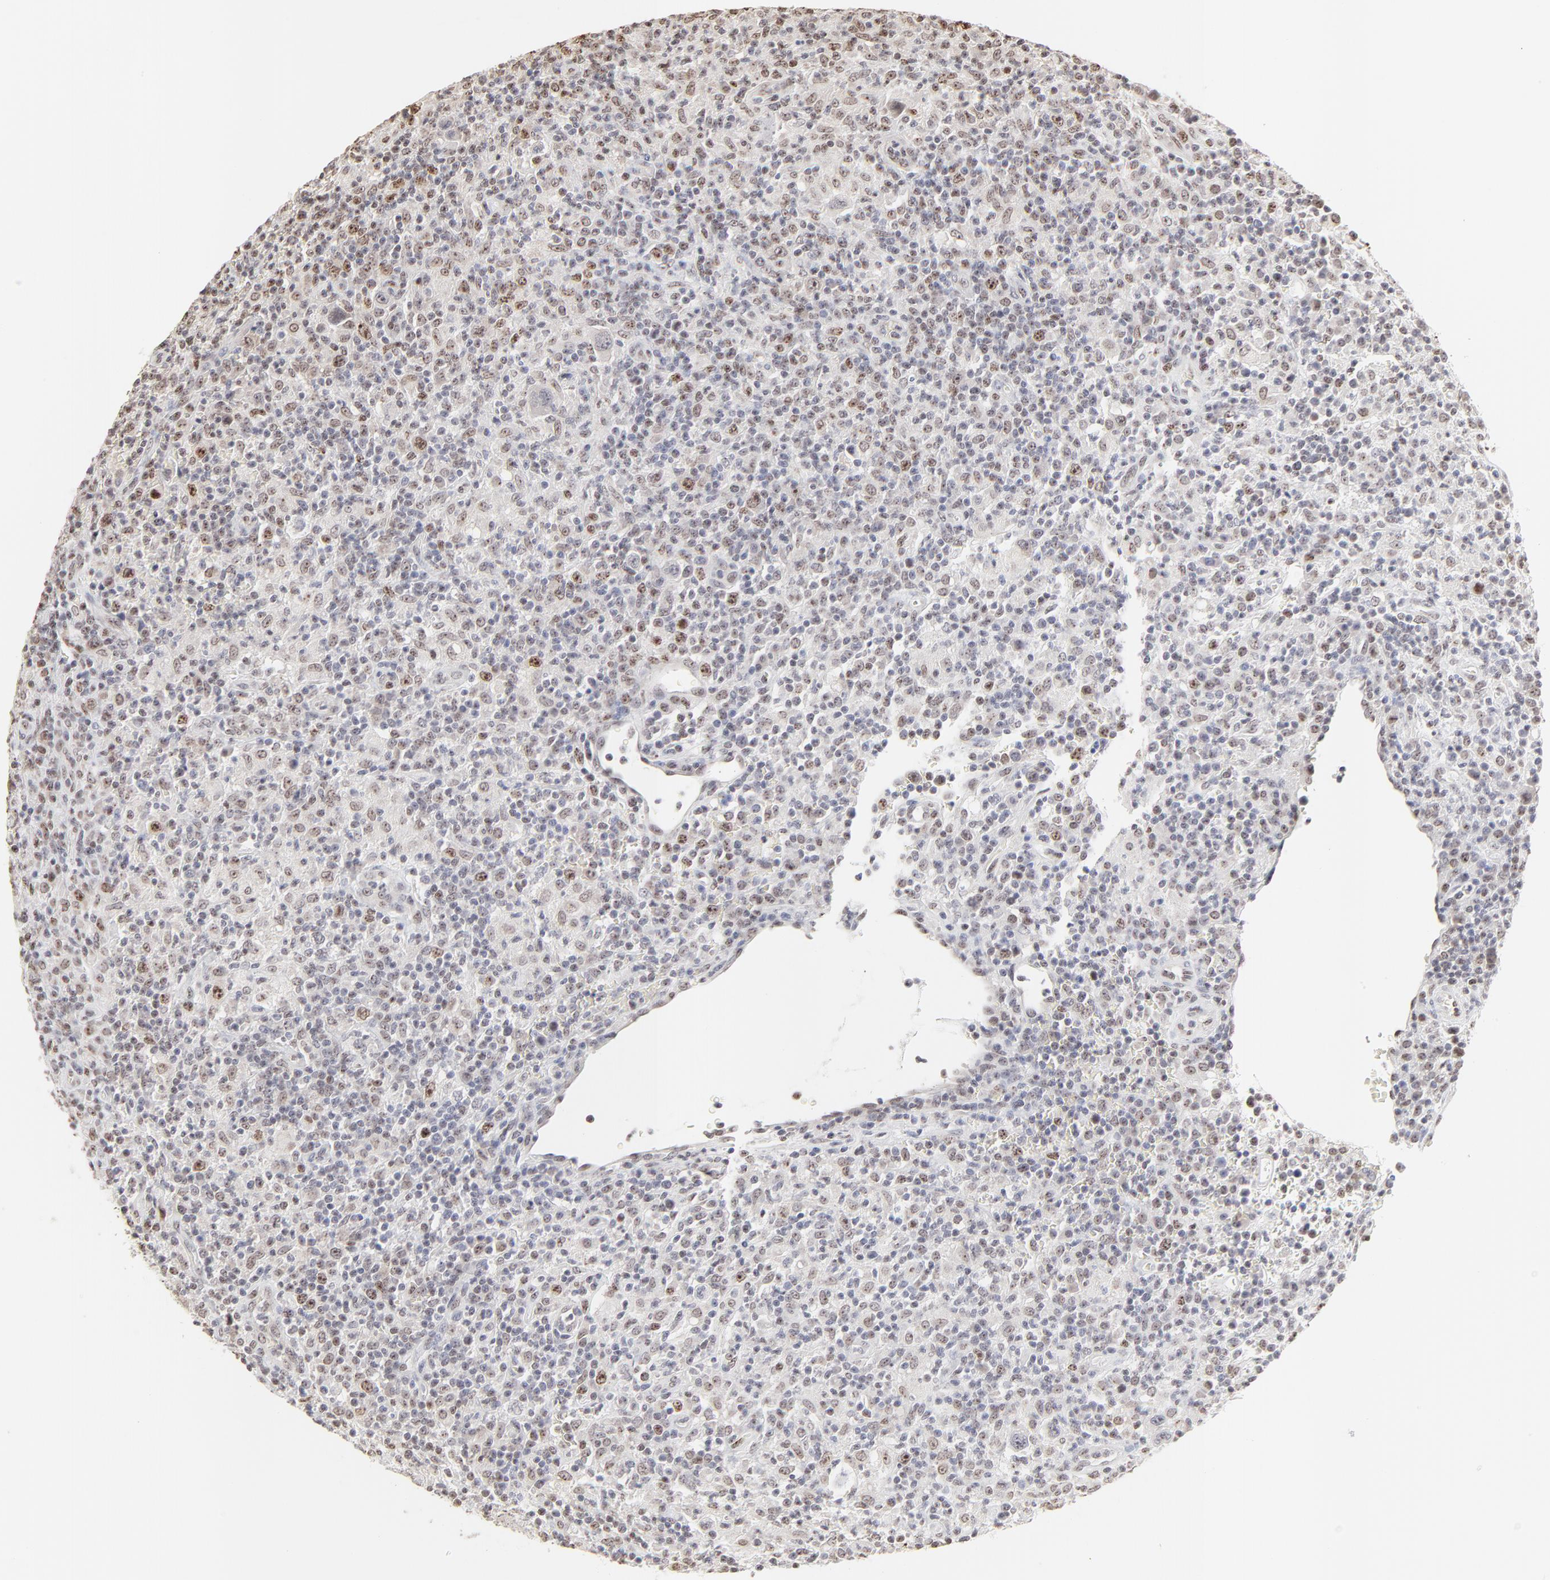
{"staining": {"intensity": "weak", "quantity": "<25%", "location": "nuclear"}, "tissue": "lymphoma", "cell_type": "Tumor cells", "image_type": "cancer", "snomed": [{"axis": "morphology", "description": "Hodgkin's disease, NOS"}, {"axis": "topography", "description": "Lymph node"}], "caption": "There is no significant staining in tumor cells of lymphoma.", "gene": "NFIL3", "patient": {"sex": "male", "age": 65}}